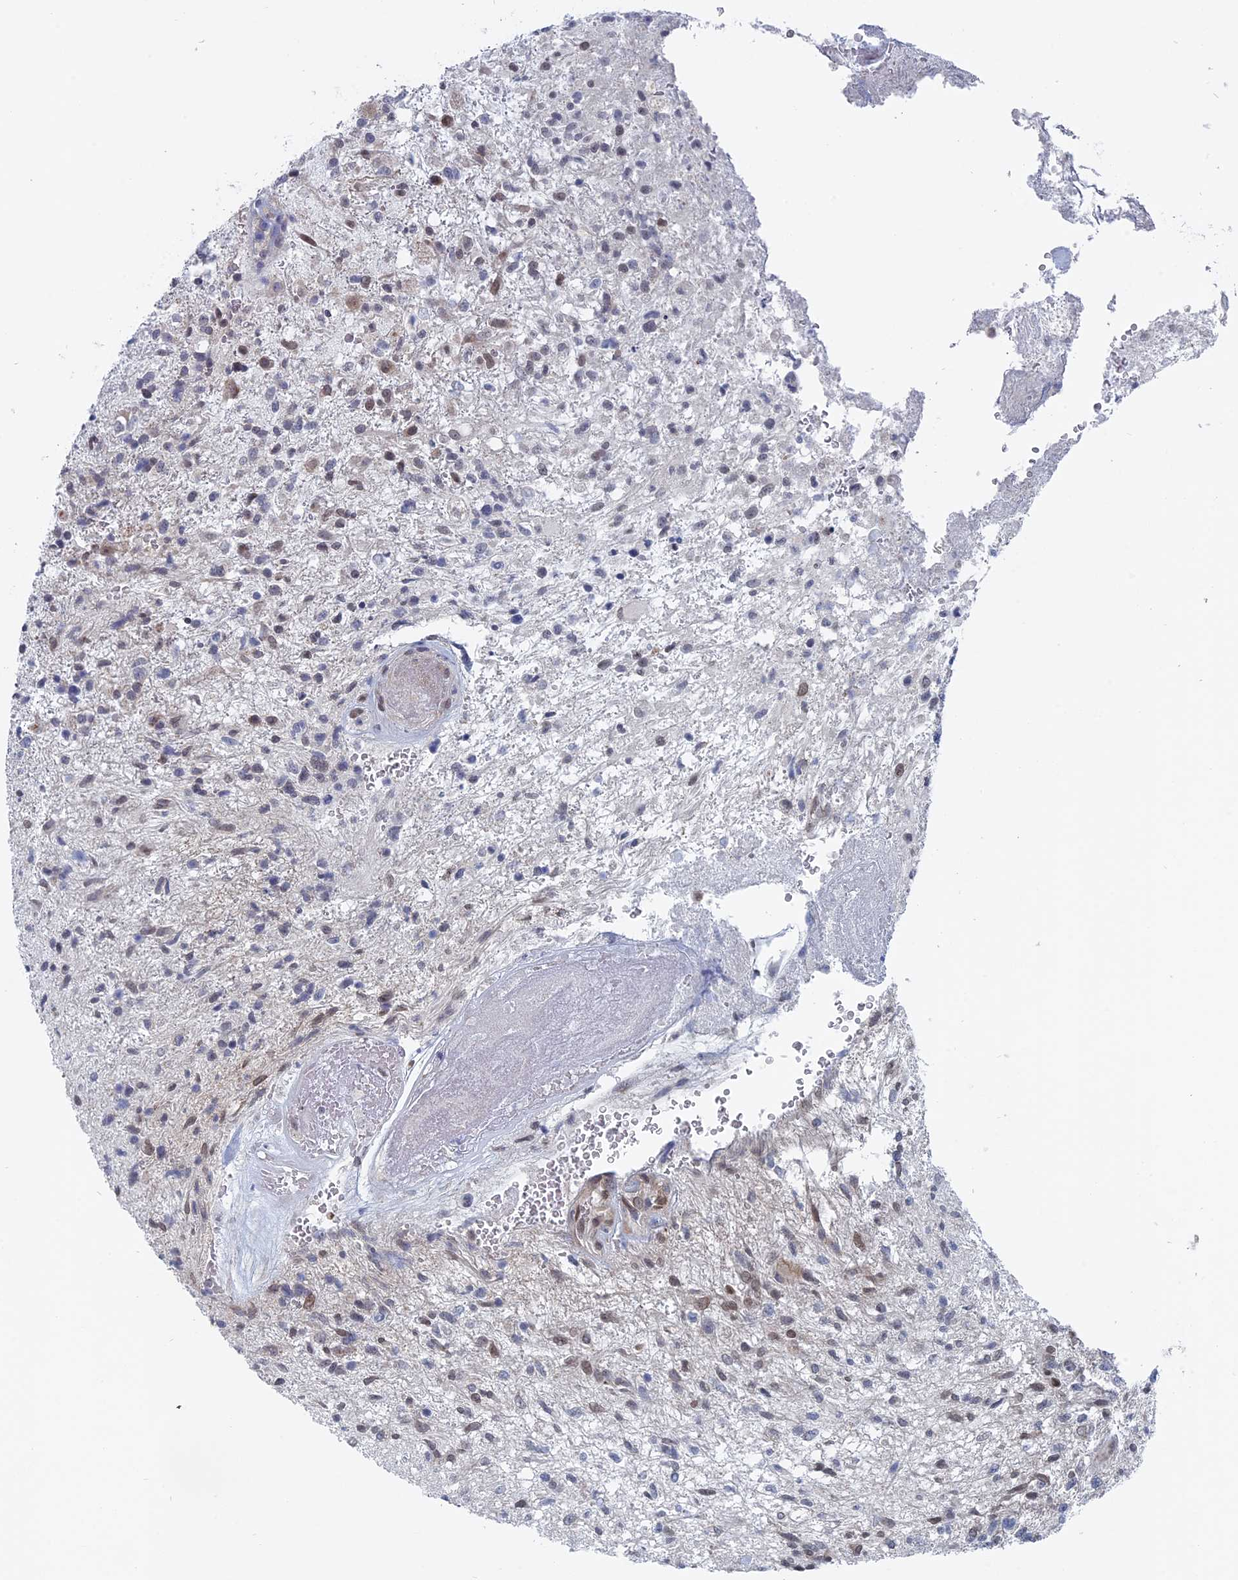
{"staining": {"intensity": "weak", "quantity": "<25%", "location": "nuclear"}, "tissue": "glioma", "cell_type": "Tumor cells", "image_type": "cancer", "snomed": [{"axis": "morphology", "description": "Glioma, malignant, High grade"}, {"axis": "topography", "description": "Brain"}], "caption": "Malignant glioma (high-grade) was stained to show a protein in brown. There is no significant staining in tumor cells.", "gene": "MTRF1", "patient": {"sex": "male", "age": 56}}